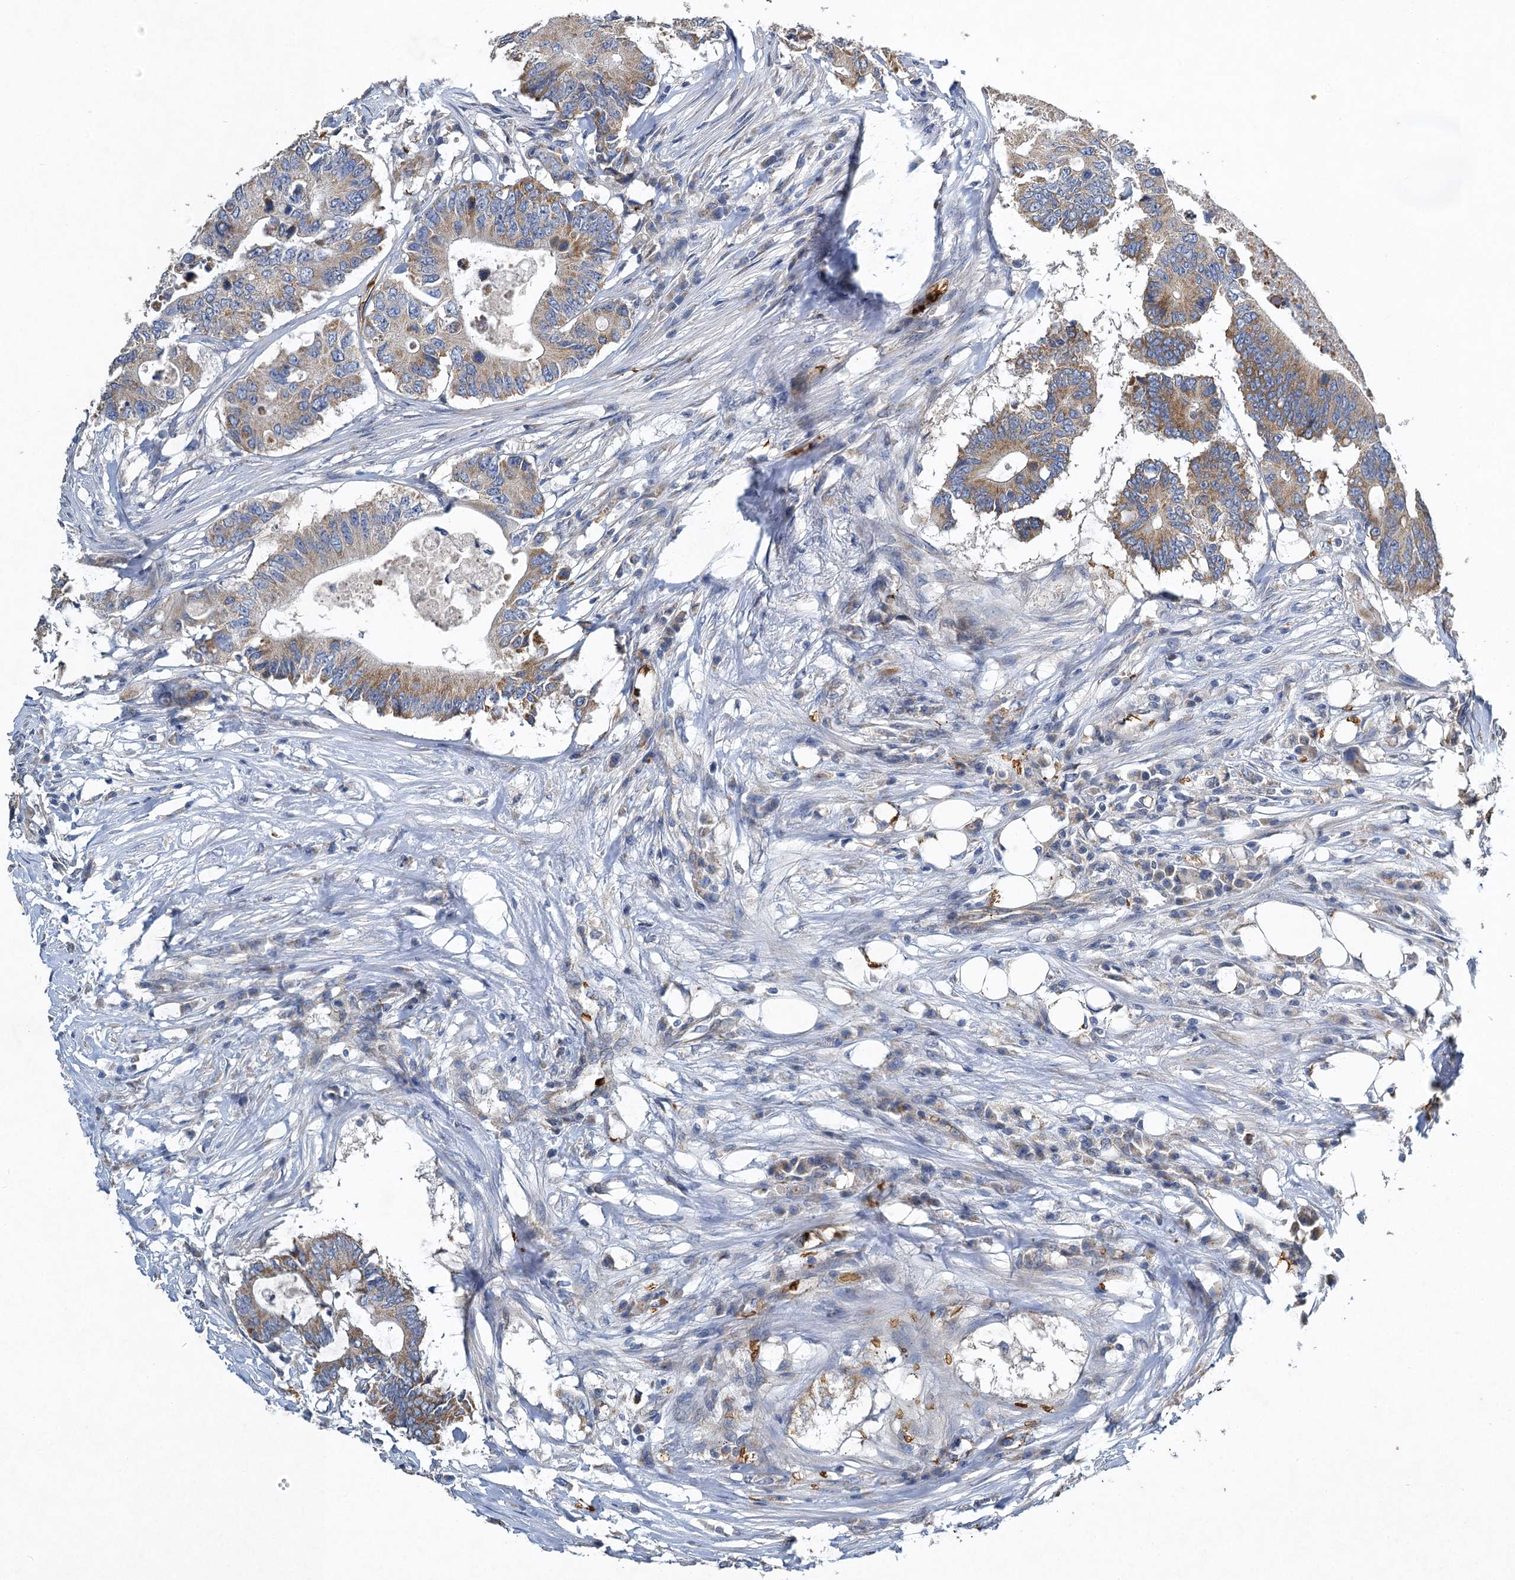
{"staining": {"intensity": "moderate", "quantity": "25%-75%", "location": "cytoplasmic/membranous"}, "tissue": "colorectal cancer", "cell_type": "Tumor cells", "image_type": "cancer", "snomed": [{"axis": "morphology", "description": "Adenocarcinoma, NOS"}, {"axis": "topography", "description": "Colon"}], "caption": "About 25%-75% of tumor cells in colorectal adenocarcinoma exhibit moderate cytoplasmic/membranous protein staining as visualized by brown immunohistochemical staining.", "gene": "BCS1L", "patient": {"sex": "male", "age": 71}}